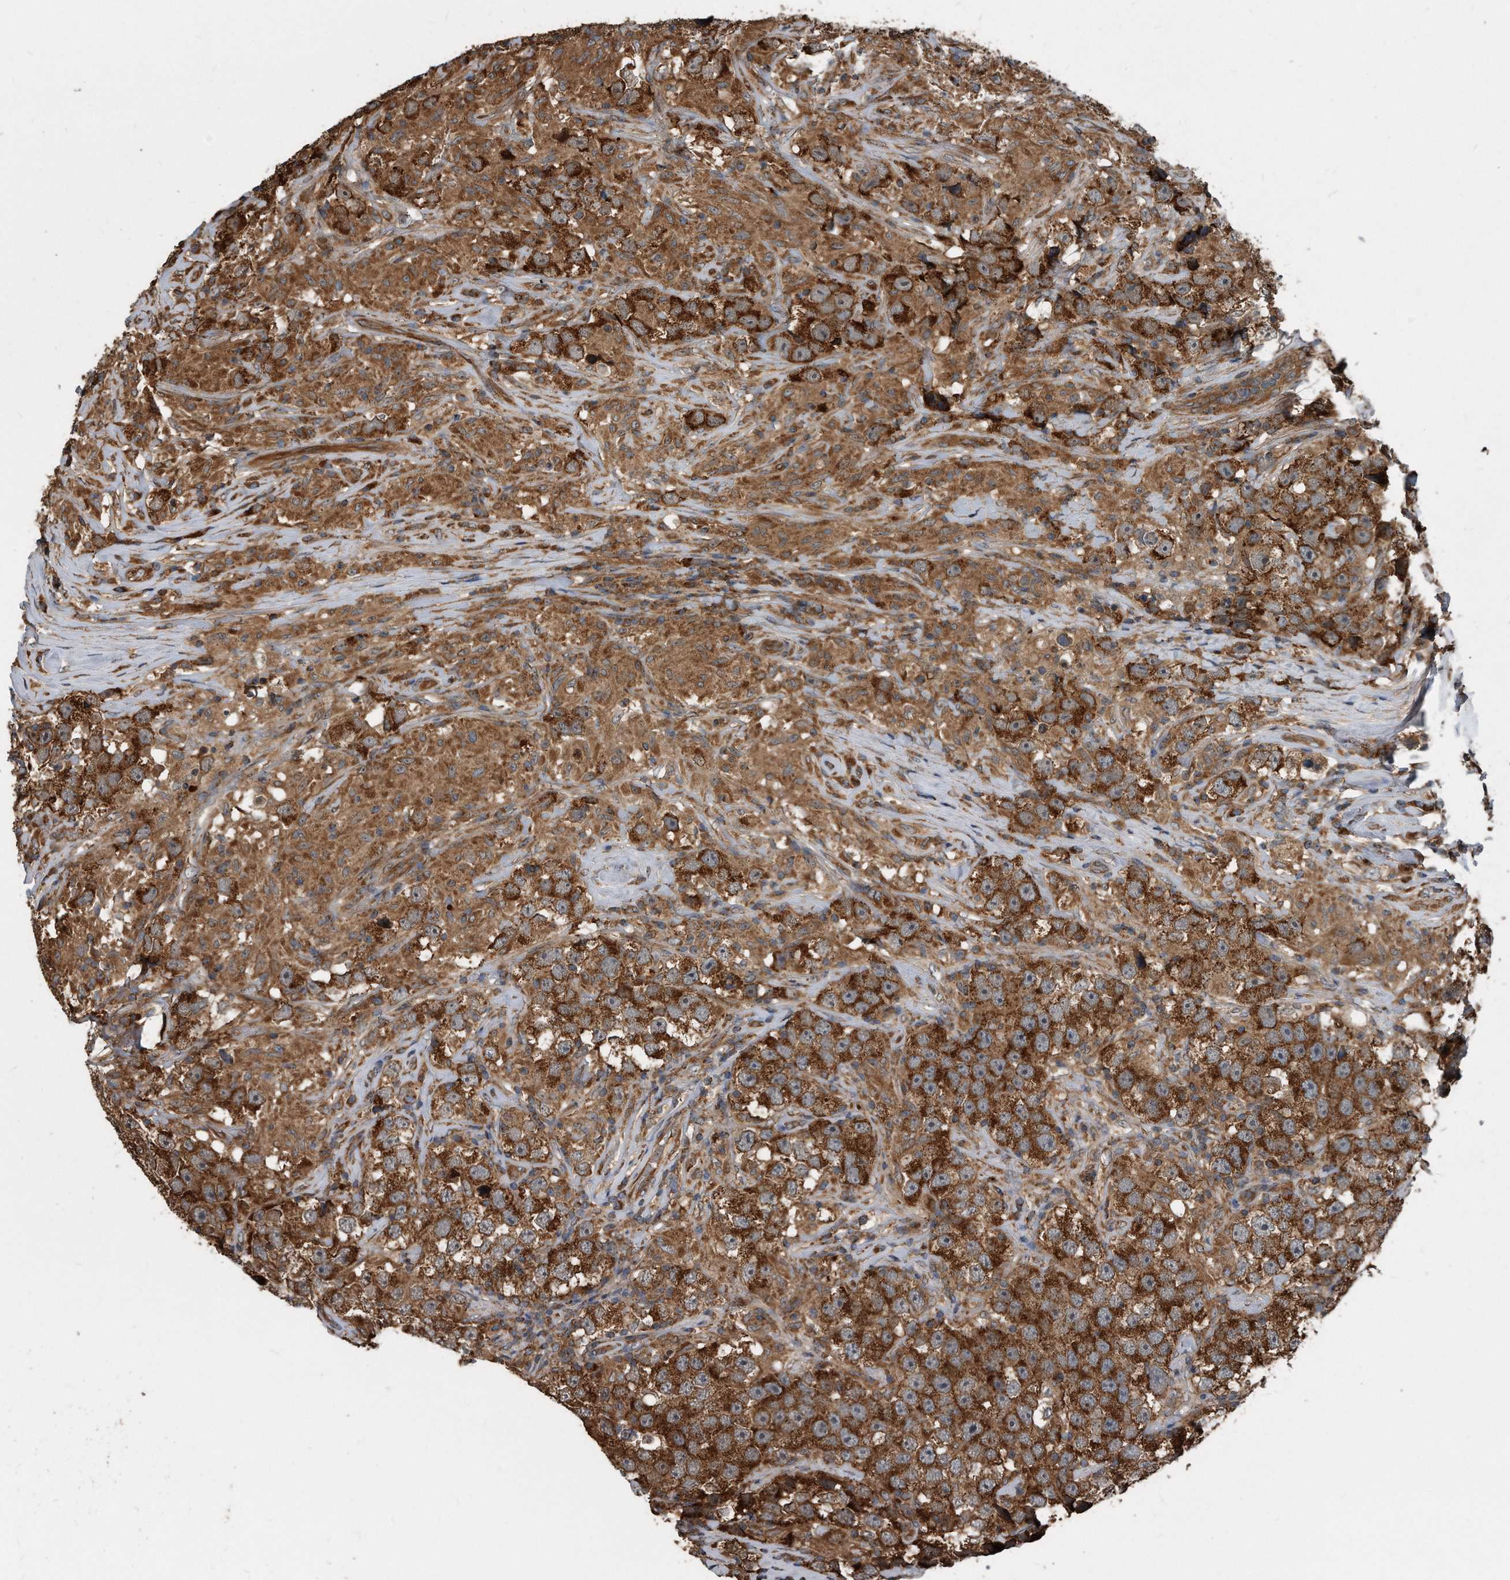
{"staining": {"intensity": "strong", "quantity": ">75%", "location": "cytoplasmic/membranous"}, "tissue": "testis cancer", "cell_type": "Tumor cells", "image_type": "cancer", "snomed": [{"axis": "morphology", "description": "Seminoma, NOS"}, {"axis": "topography", "description": "Testis"}], "caption": "A brown stain highlights strong cytoplasmic/membranous expression of a protein in human testis cancer tumor cells.", "gene": "FAM136A", "patient": {"sex": "male", "age": 49}}